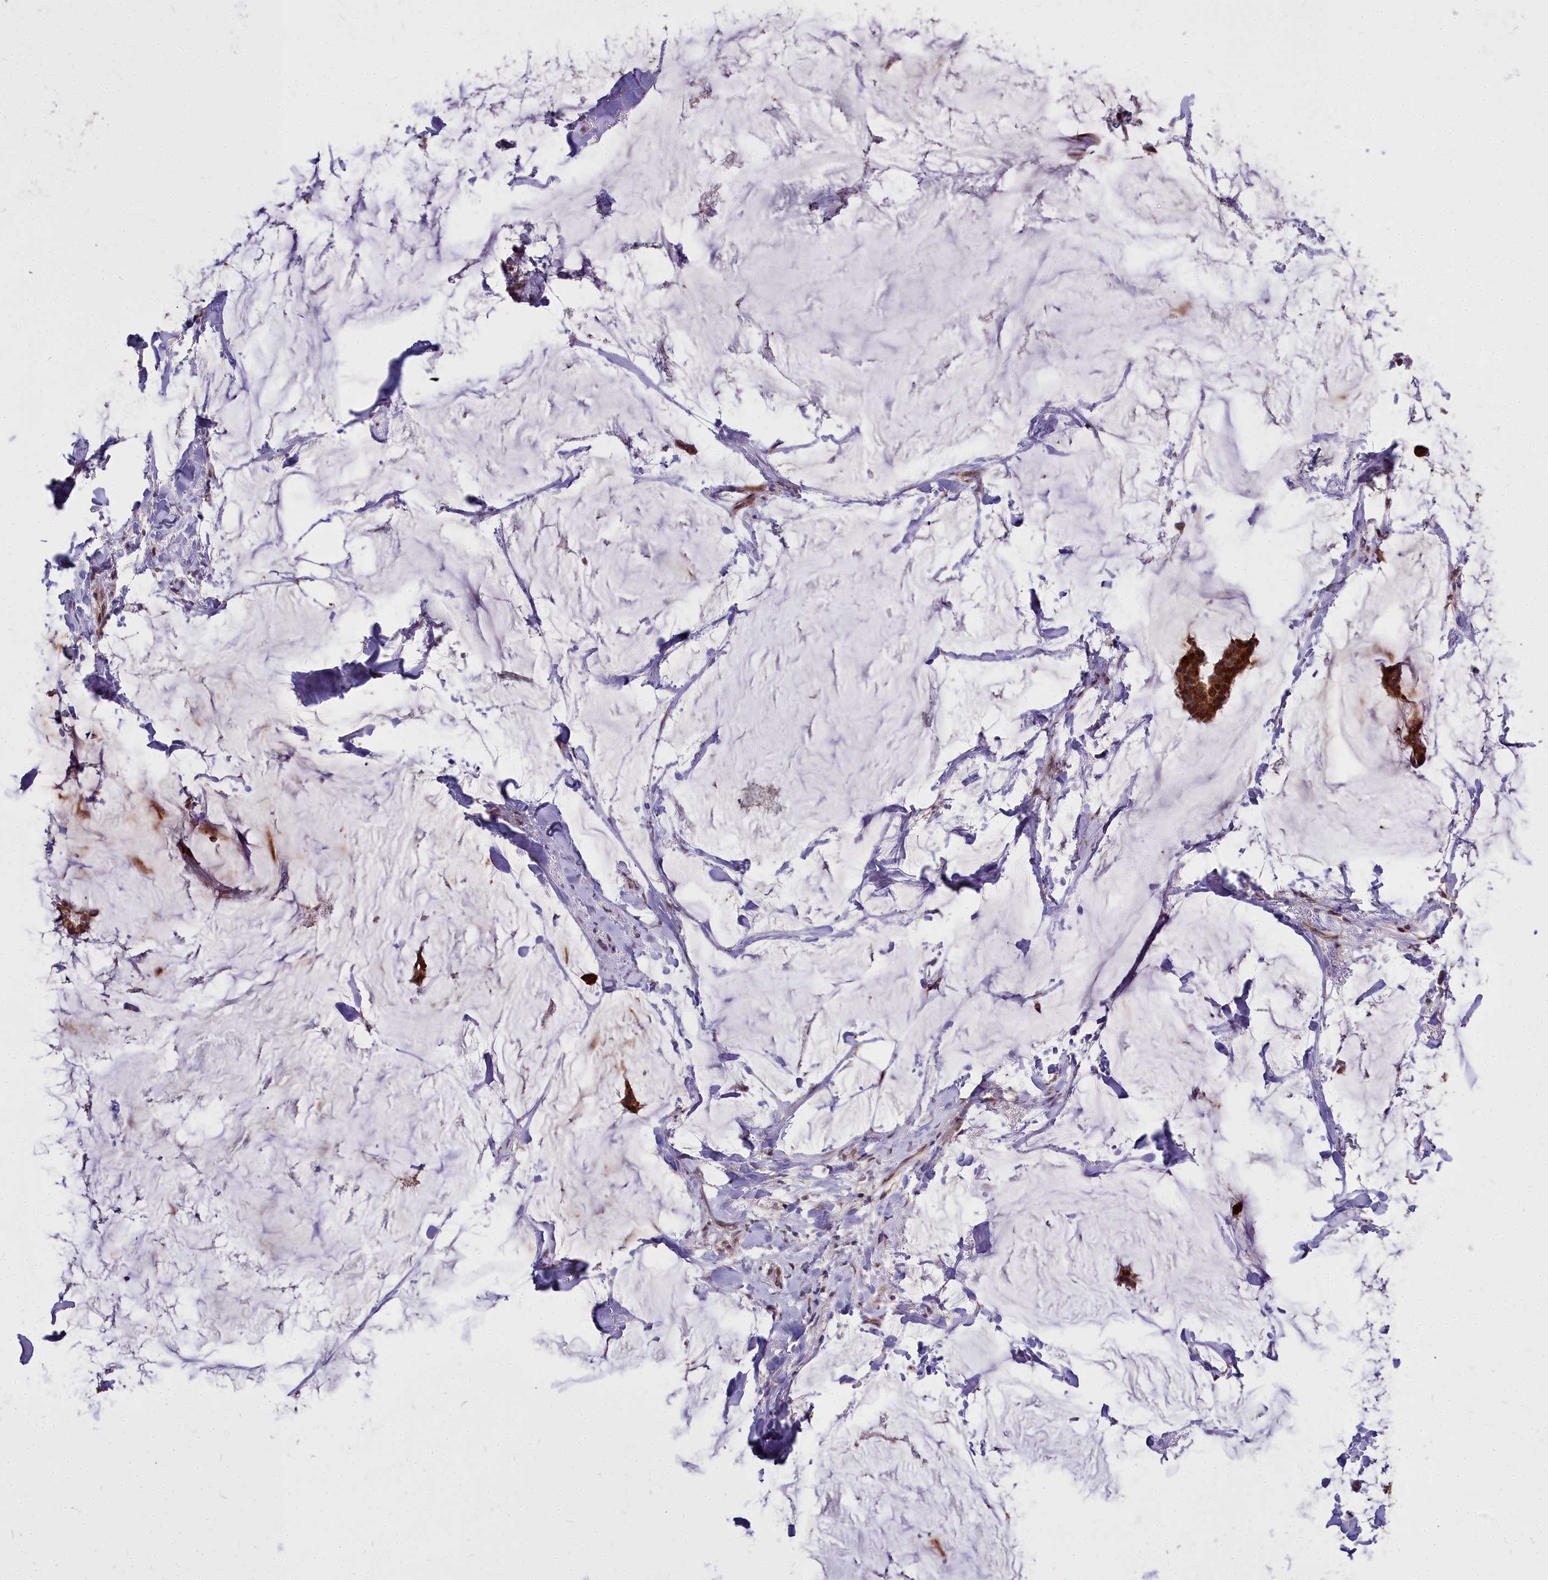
{"staining": {"intensity": "strong", "quantity": ">75%", "location": "cytoplasmic/membranous,nuclear"}, "tissue": "breast cancer", "cell_type": "Tumor cells", "image_type": "cancer", "snomed": [{"axis": "morphology", "description": "Duct carcinoma"}, {"axis": "topography", "description": "Breast"}], "caption": "Breast cancer stained with a protein marker exhibits strong staining in tumor cells.", "gene": "ABCB8", "patient": {"sex": "female", "age": 93}}